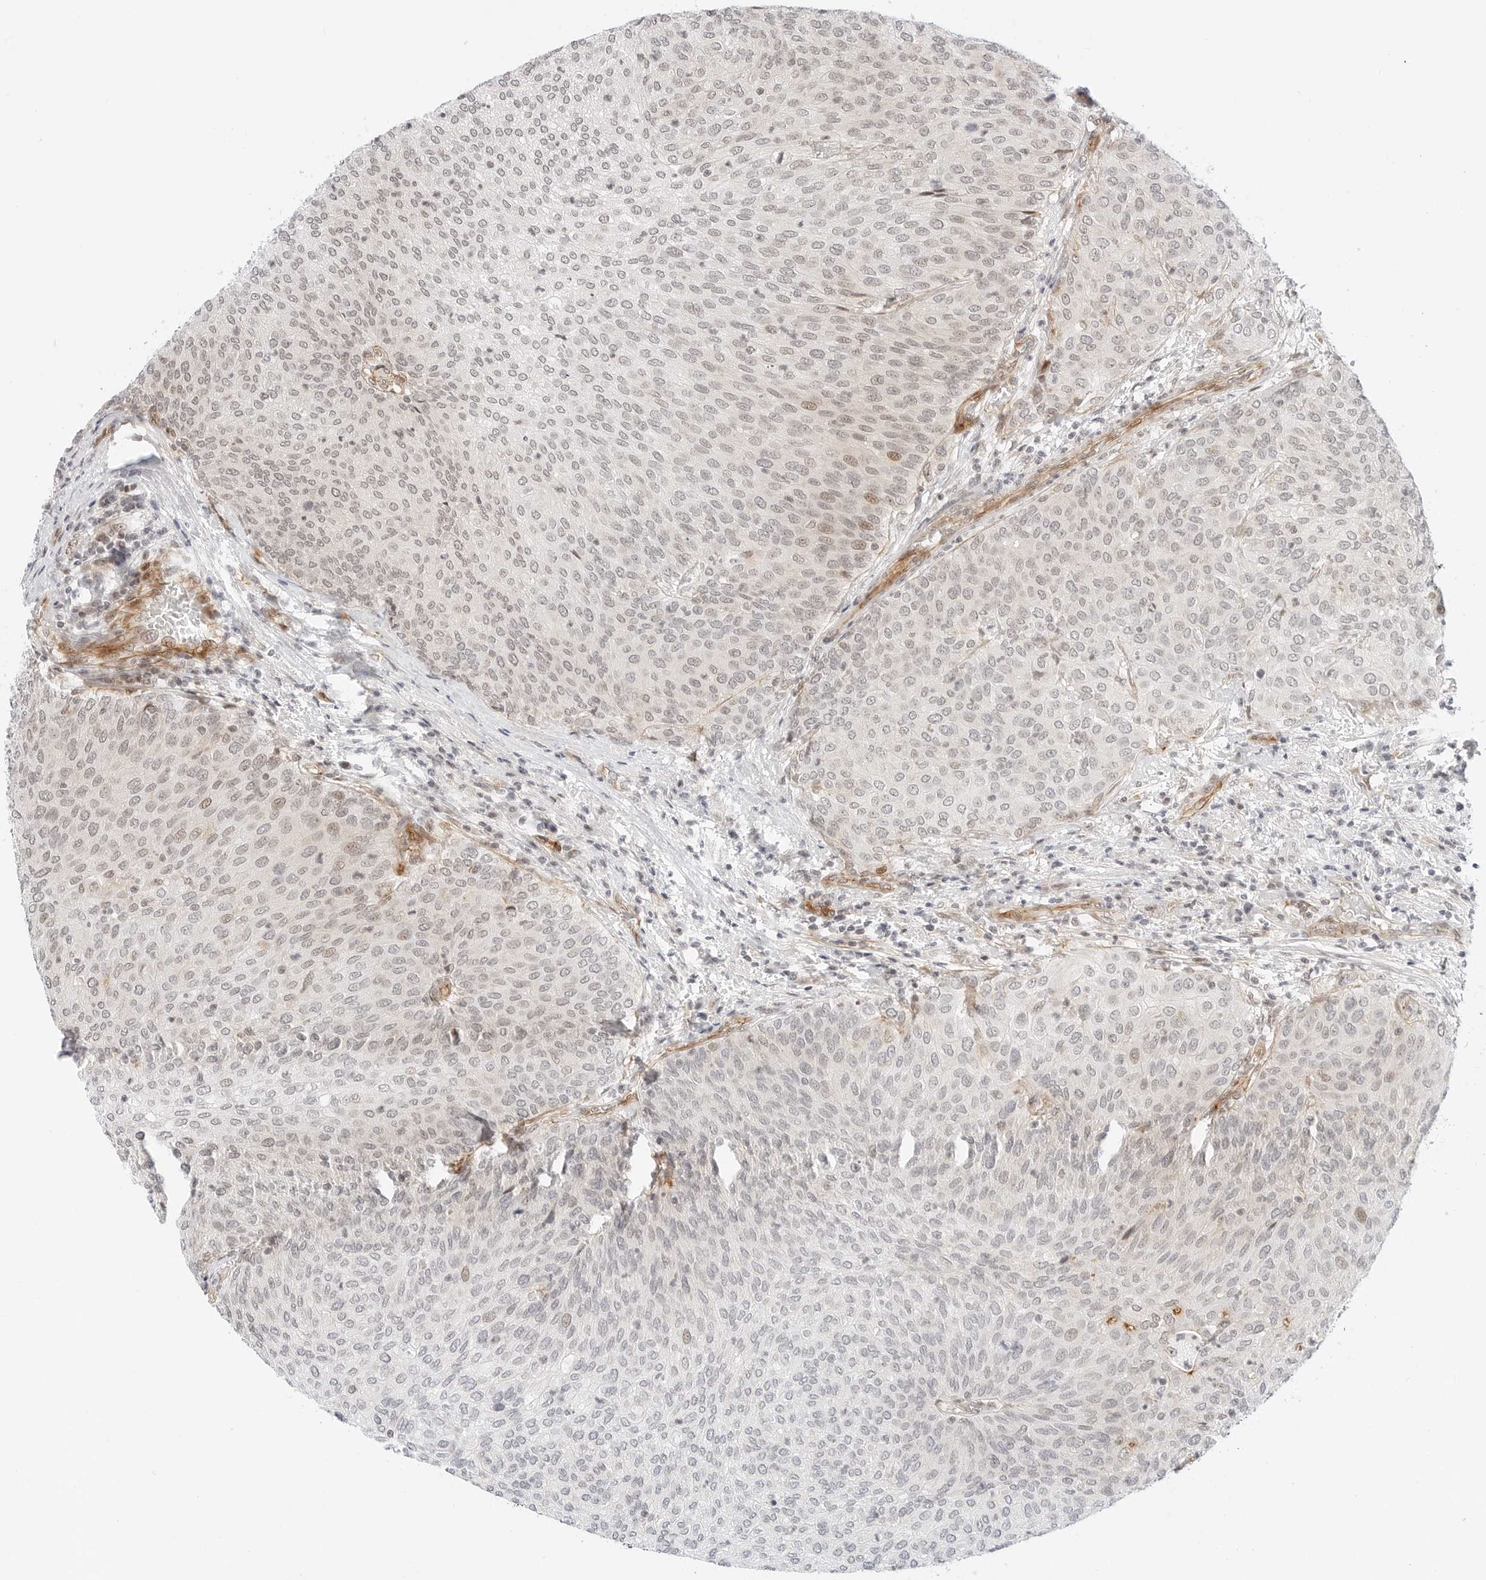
{"staining": {"intensity": "weak", "quantity": "<25%", "location": "nuclear"}, "tissue": "urothelial cancer", "cell_type": "Tumor cells", "image_type": "cancer", "snomed": [{"axis": "morphology", "description": "Urothelial carcinoma, Low grade"}, {"axis": "topography", "description": "Urinary bladder"}], "caption": "This is an immunohistochemistry image of low-grade urothelial carcinoma. There is no positivity in tumor cells.", "gene": "ZNF613", "patient": {"sex": "female", "age": 79}}